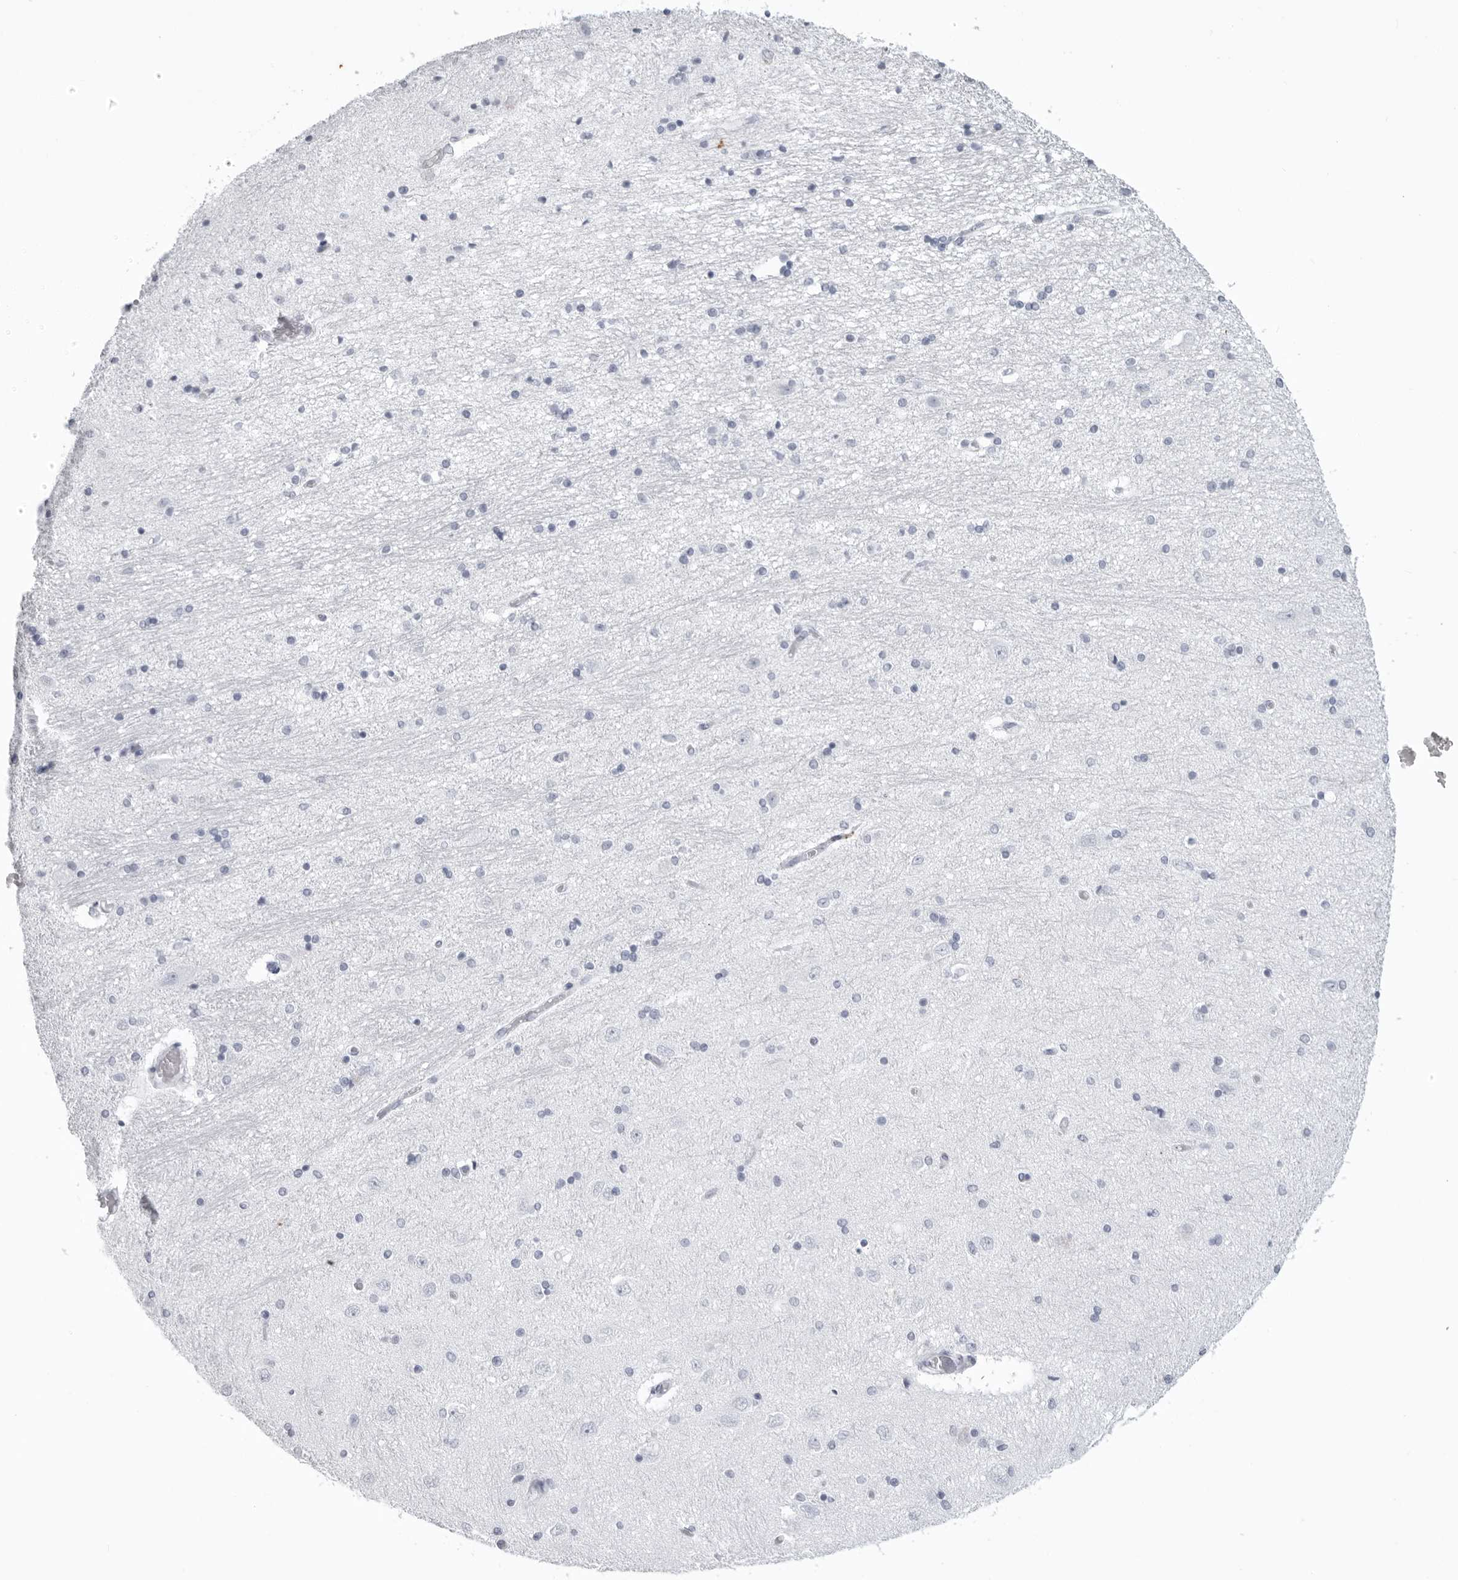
{"staining": {"intensity": "negative", "quantity": "none", "location": "none"}, "tissue": "hippocampus", "cell_type": "Glial cells", "image_type": "normal", "snomed": [{"axis": "morphology", "description": "Normal tissue, NOS"}, {"axis": "topography", "description": "Hippocampus"}], "caption": "This is an immunohistochemistry photomicrograph of normal human hippocampus. There is no staining in glial cells.", "gene": "KLK9", "patient": {"sex": "female", "age": 54}}